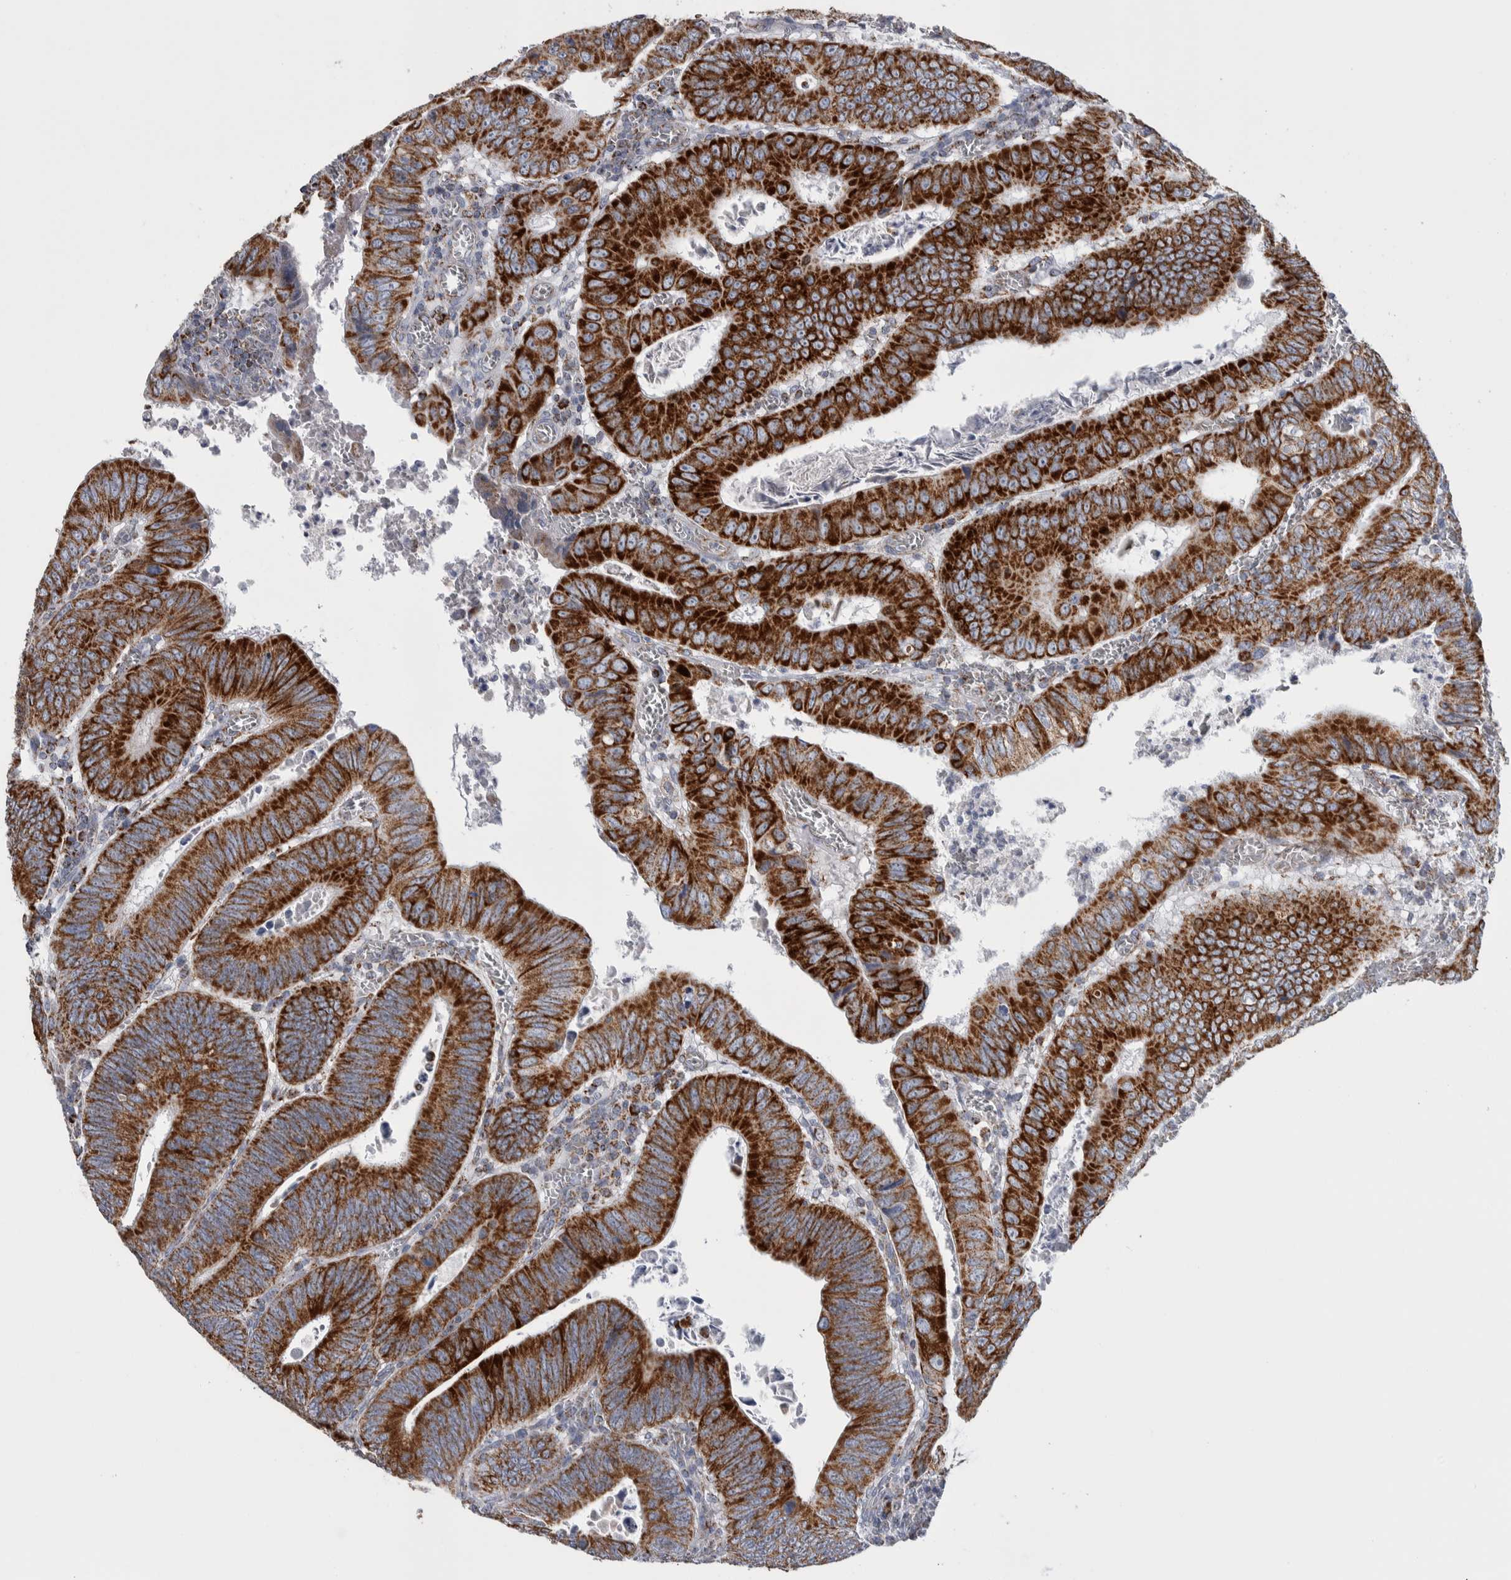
{"staining": {"intensity": "strong", "quantity": ">75%", "location": "cytoplasmic/membranous"}, "tissue": "colorectal cancer", "cell_type": "Tumor cells", "image_type": "cancer", "snomed": [{"axis": "morphology", "description": "Inflammation, NOS"}, {"axis": "morphology", "description": "Adenocarcinoma, NOS"}, {"axis": "topography", "description": "Colon"}], "caption": "High-magnification brightfield microscopy of colorectal cancer stained with DAB (brown) and counterstained with hematoxylin (blue). tumor cells exhibit strong cytoplasmic/membranous expression is present in approximately>75% of cells.", "gene": "ETFA", "patient": {"sex": "male", "age": 72}}